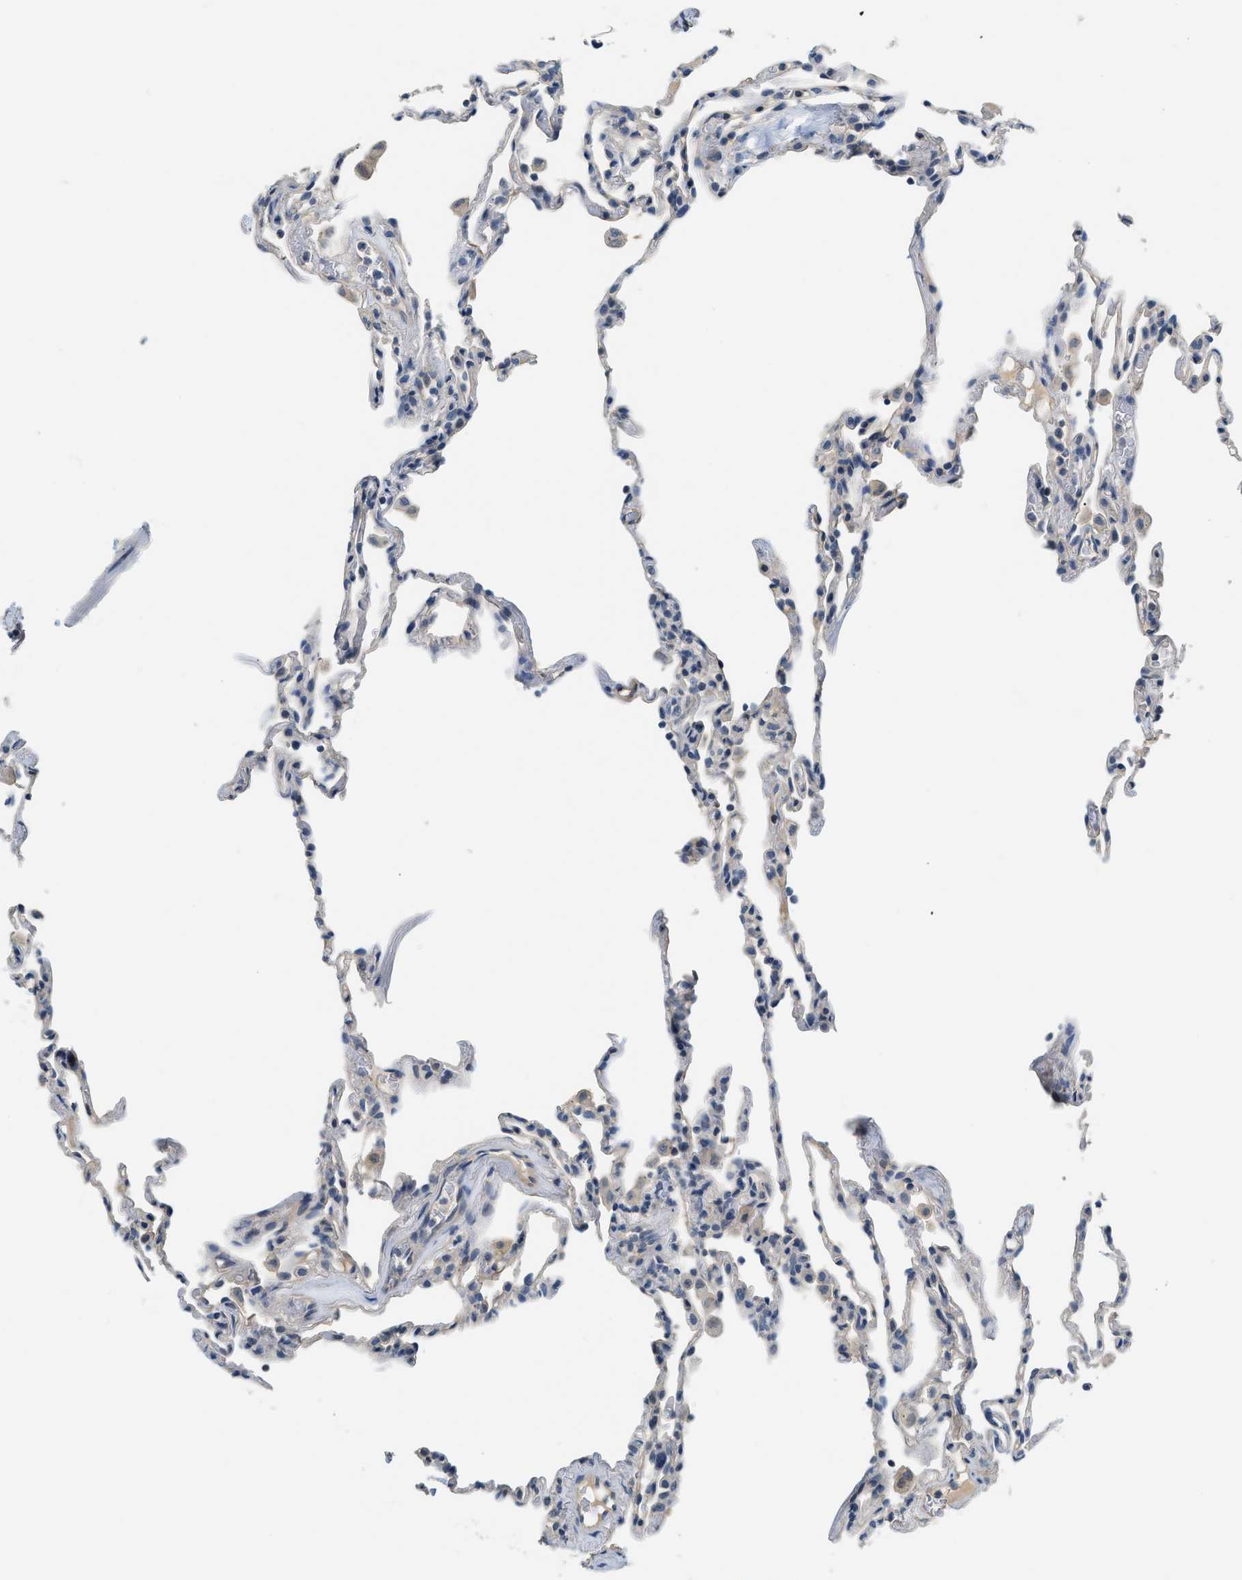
{"staining": {"intensity": "weak", "quantity": "<25%", "location": "cytoplasmic/membranous"}, "tissue": "lung", "cell_type": "Alveolar cells", "image_type": "normal", "snomed": [{"axis": "morphology", "description": "Normal tissue, NOS"}, {"axis": "topography", "description": "Lung"}], "caption": "Benign lung was stained to show a protein in brown. There is no significant expression in alveolar cells. (Brightfield microscopy of DAB (3,3'-diaminobenzidine) immunohistochemistry (IHC) at high magnification).", "gene": "TMEM154", "patient": {"sex": "male", "age": 59}}